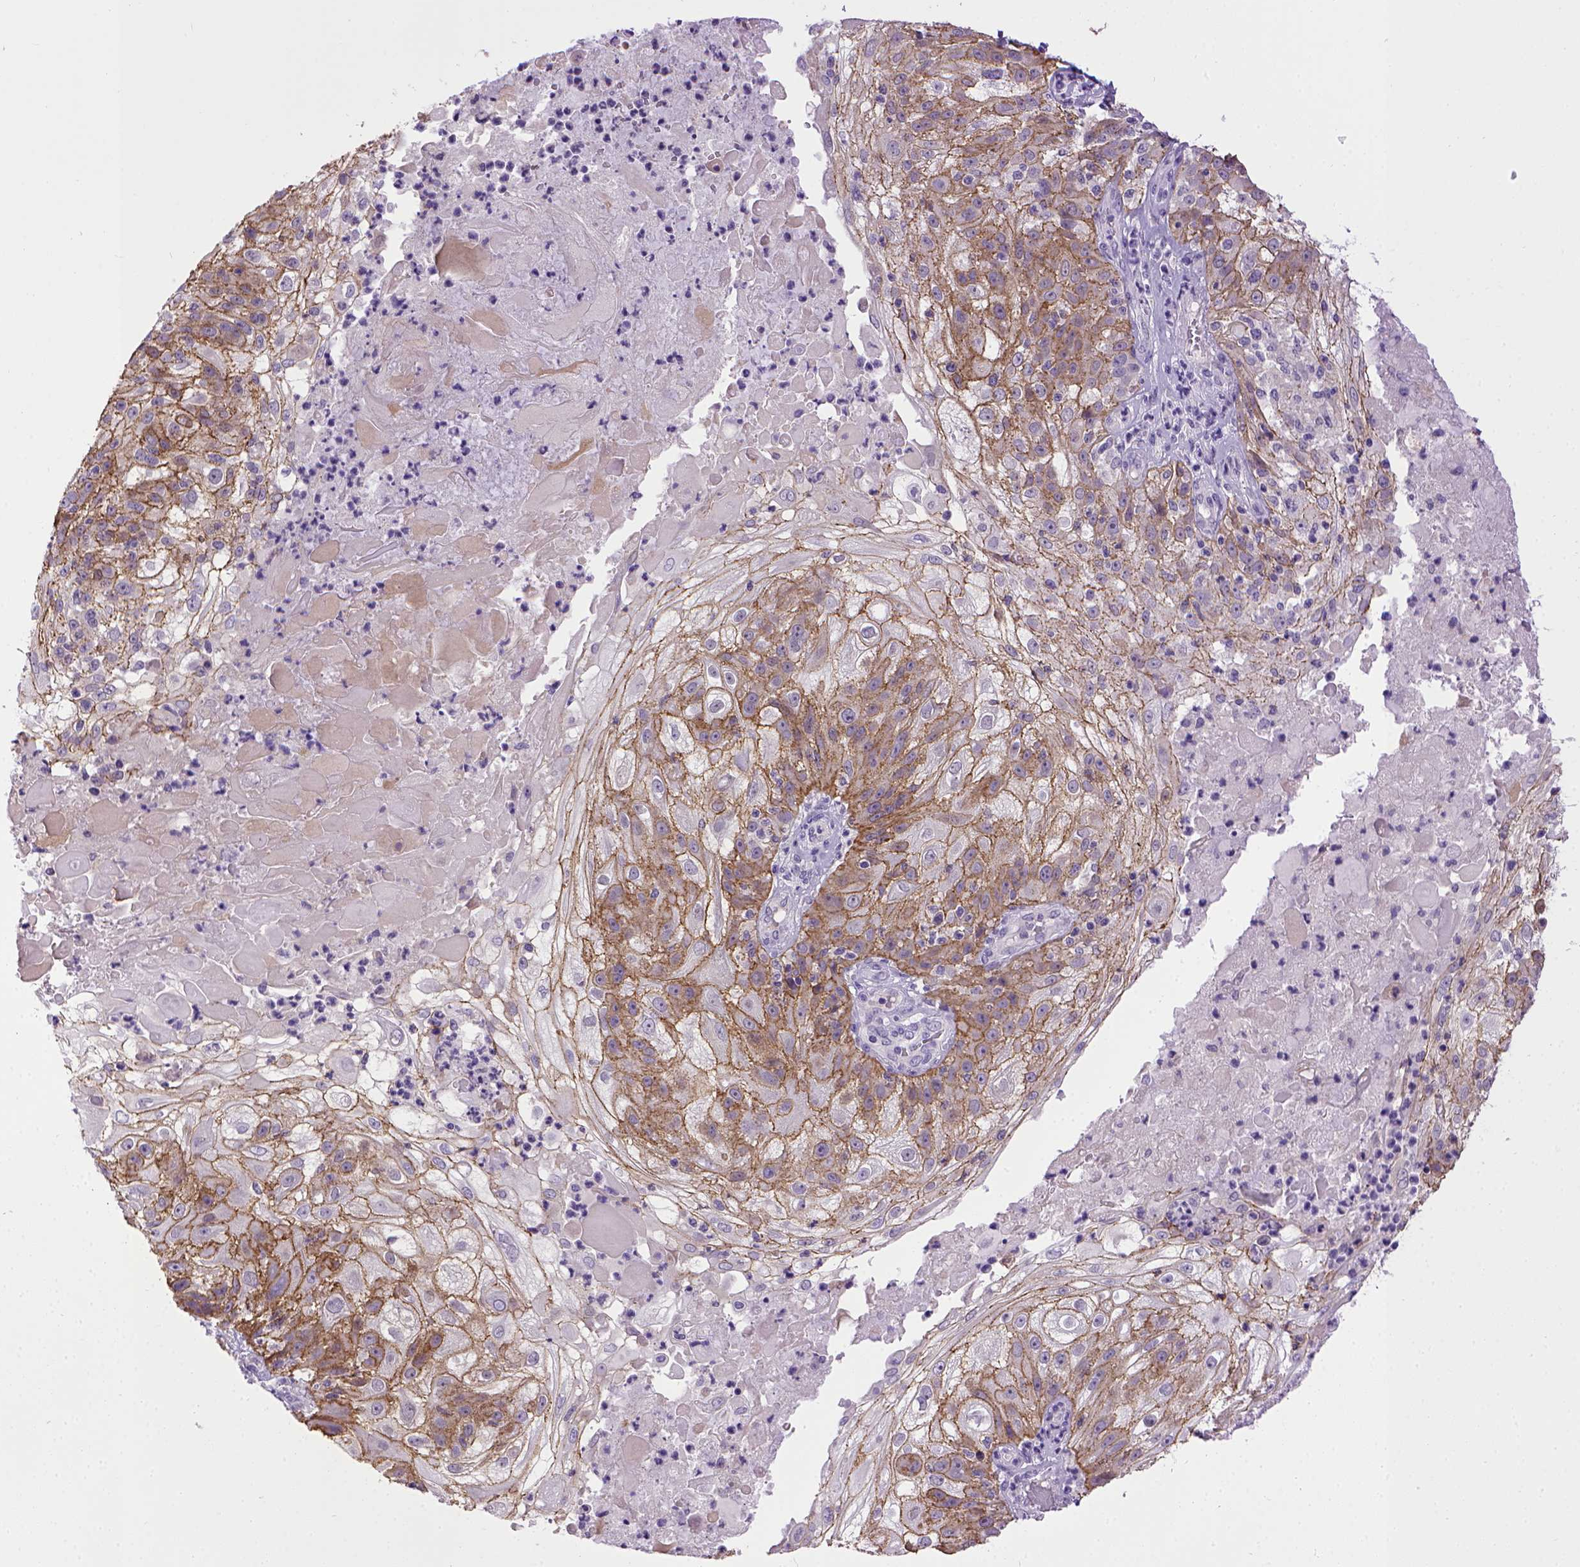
{"staining": {"intensity": "moderate", "quantity": "25%-75%", "location": "cytoplasmic/membranous"}, "tissue": "skin cancer", "cell_type": "Tumor cells", "image_type": "cancer", "snomed": [{"axis": "morphology", "description": "Normal tissue, NOS"}, {"axis": "morphology", "description": "Squamous cell carcinoma, NOS"}, {"axis": "topography", "description": "Skin"}], "caption": "Brown immunohistochemical staining in human skin cancer (squamous cell carcinoma) demonstrates moderate cytoplasmic/membranous expression in about 25%-75% of tumor cells.", "gene": "CDH1", "patient": {"sex": "female", "age": 83}}